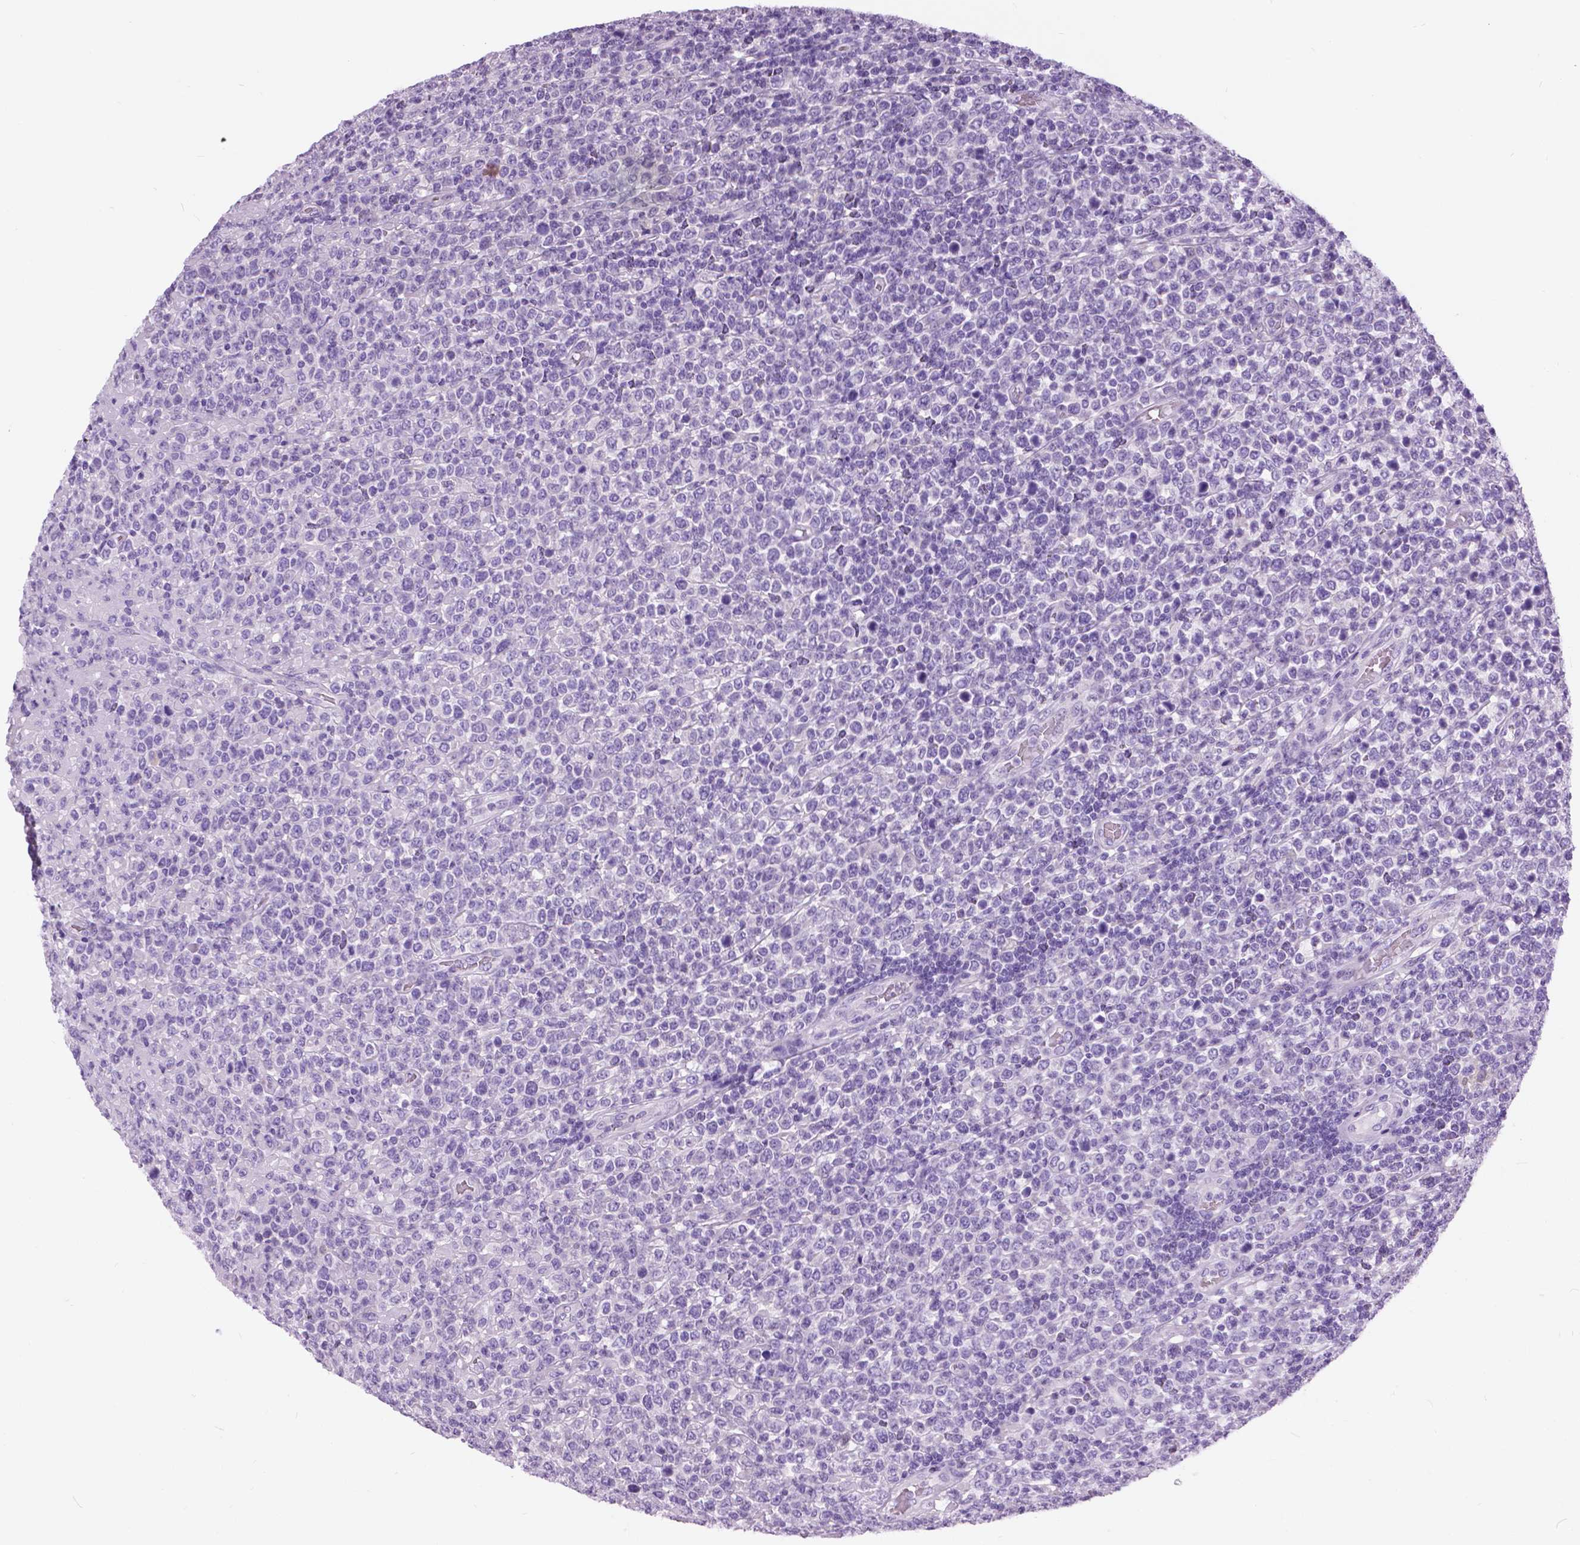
{"staining": {"intensity": "negative", "quantity": "none", "location": "none"}, "tissue": "lymphoma", "cell_type": "Tumor cells", "image_type": "cancer", "snomed": [{"axis": "morphology", "description": "Malignant lymphoma, non-Hodgkin's type, High grade"}, {"axis": "topography", "description": "Soft tissue"}], "caption": "DAB (3,3'-diaminobenzidine) immunohistochemical staining of human lymphoma shows no significant staining in tumor cells.", "gene": "TP53TG5", "patient": {"sex": "female", "age": 56}}